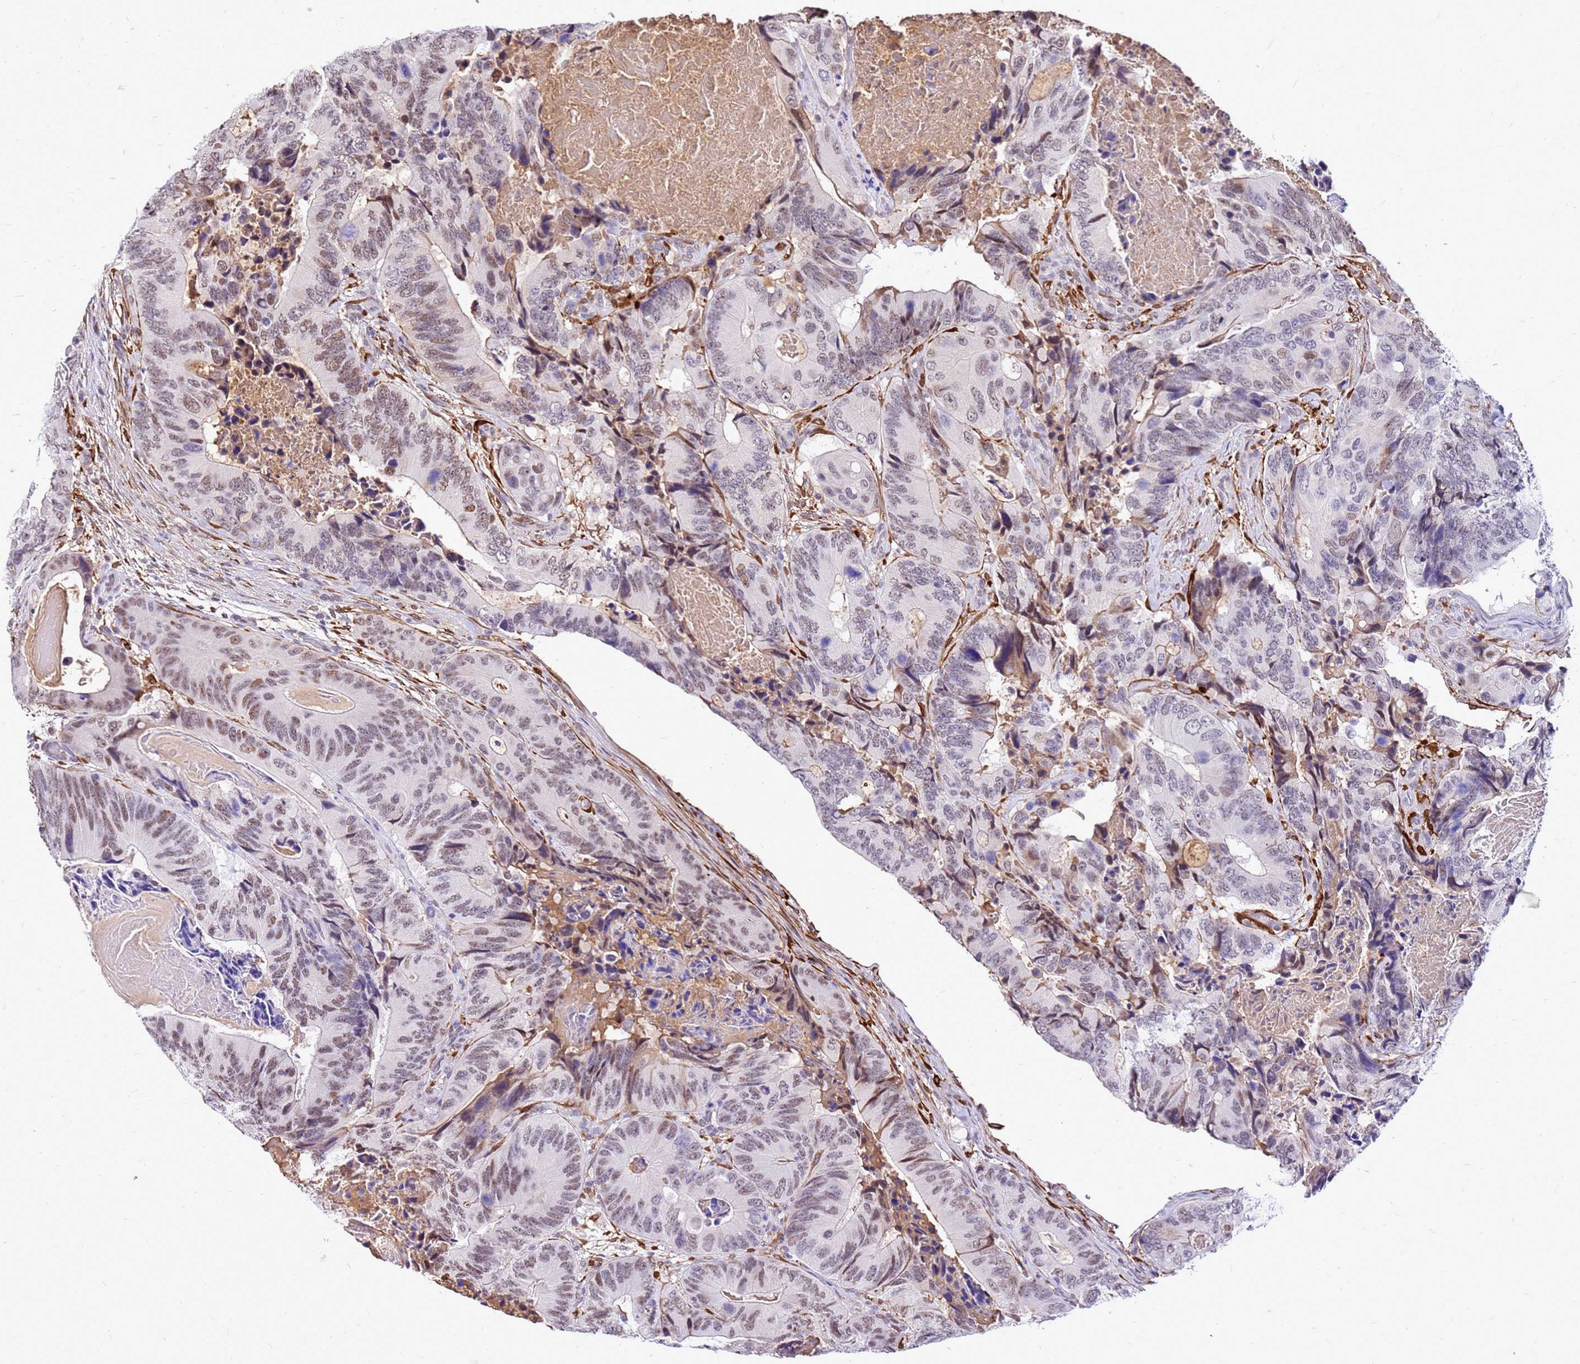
{"staining": {"intensity": "moderate", "quantity": "25%-75%", "location": "nuclear"}, "tissue": "colorectal cancer", "cell_type": "Tumor cells", "image_type": "cancer", "snomed": [{"axis": "morphology", "description": "Adenocarcinoma, NOS"}, {"axis": "topography", "description": "Colon"}], "caption": "Immunohistochemical staining of human colorectal cancer reveals medium levels of moderate nuclear expression in about 25%-75% of tumor cells.", "gene": "ALDH1A3", "patient": {"sex": "male", "age": 84}}